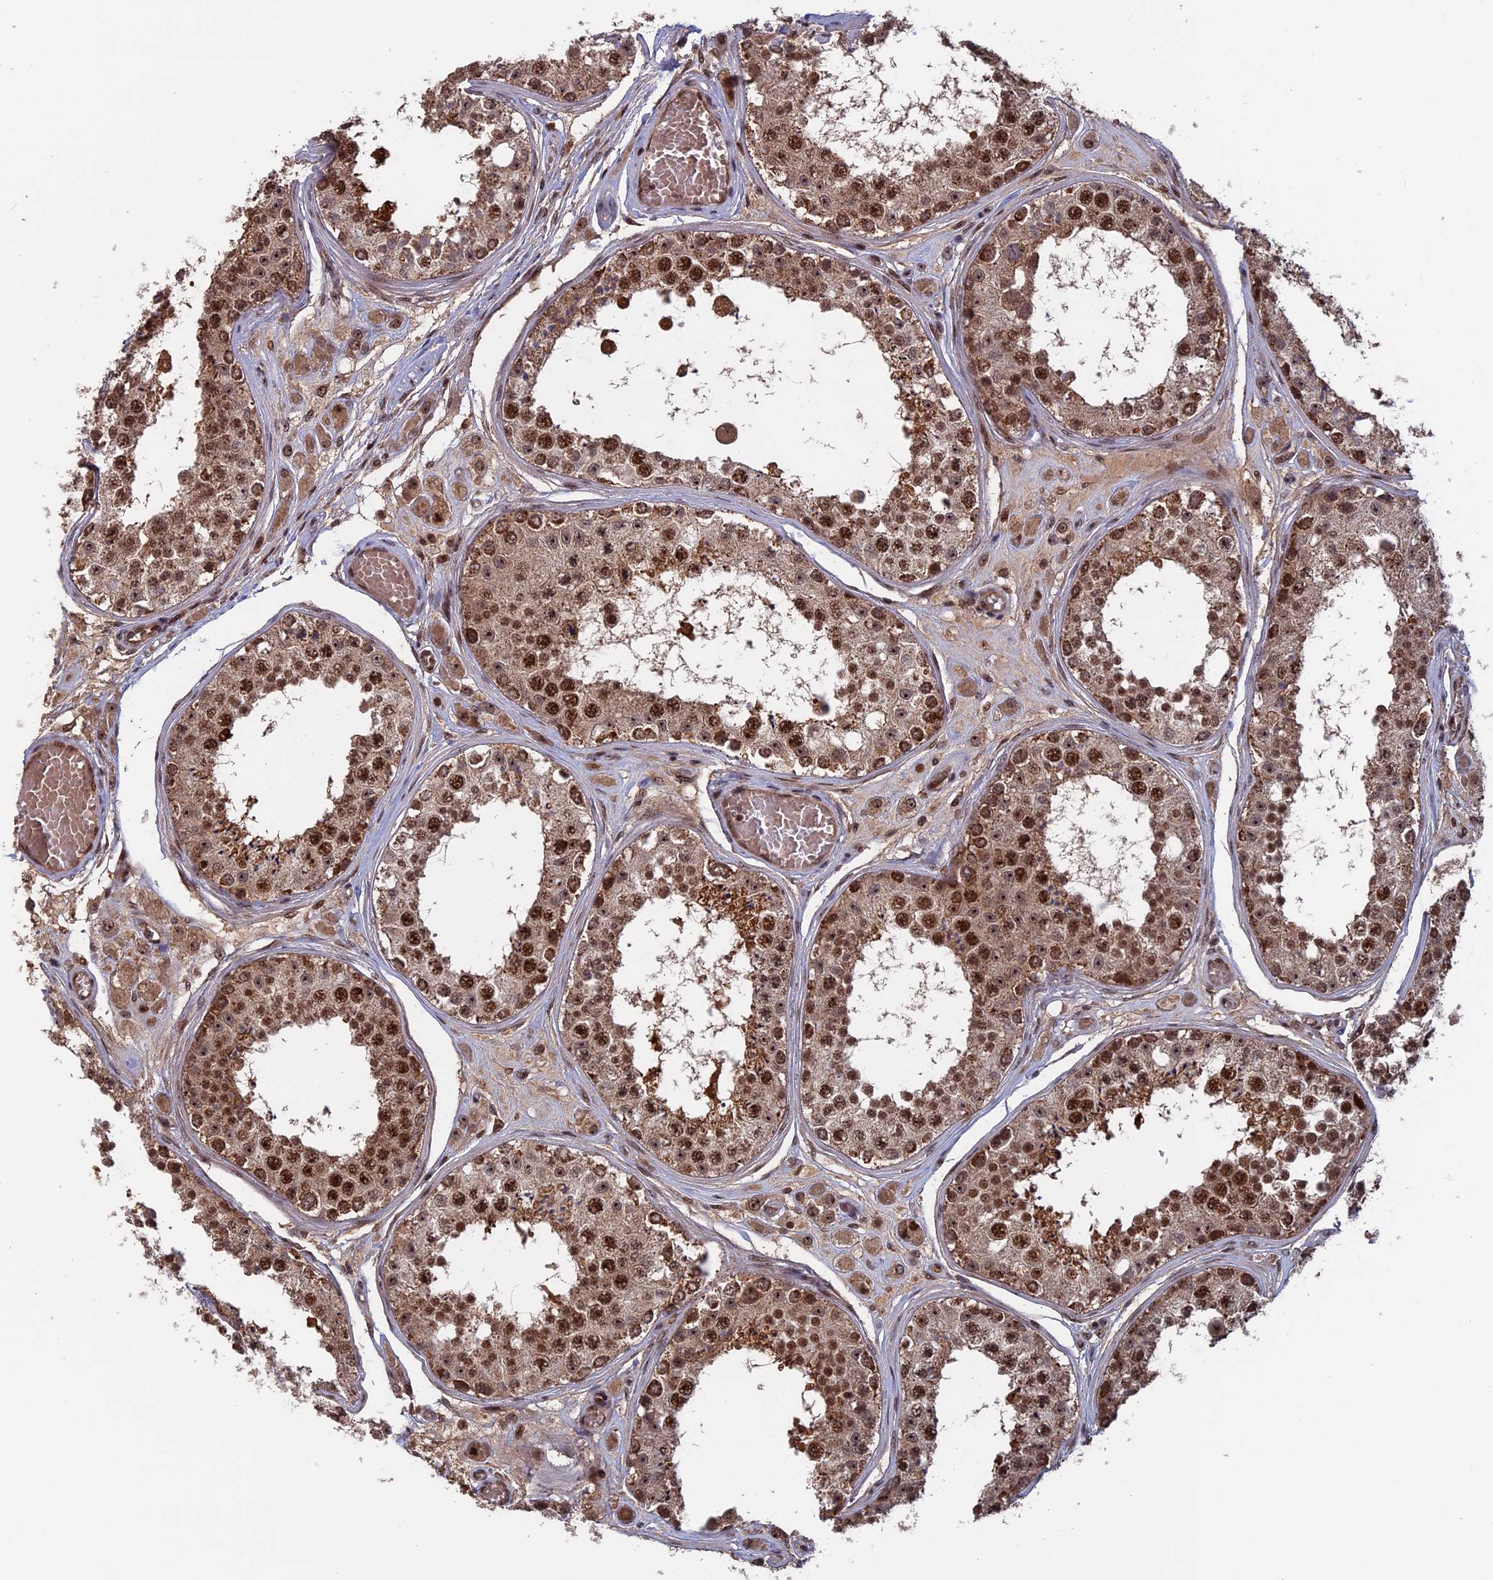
{"staining": {"intensity": "strong", "quantity": ">75%", "location": "cytoplasmic/membranous,nuclear"}, "tissue": "testis", "cell_type": "Cells in seminiferous ducts", "image_type": "normal", "snomed": [{"axis": "morphology", "description": "Normal tissue, NOS"}, {"axis": "topography", "description": "Testis"}], "caption": "Cells in seminiferous ducts show high levels of strong cytoplasmic/membranous,nuclear expression in about >75% of cells in unremarkable testis.", "gene": "CACTIN", "patient": {"sex": "male", "age": 25}}